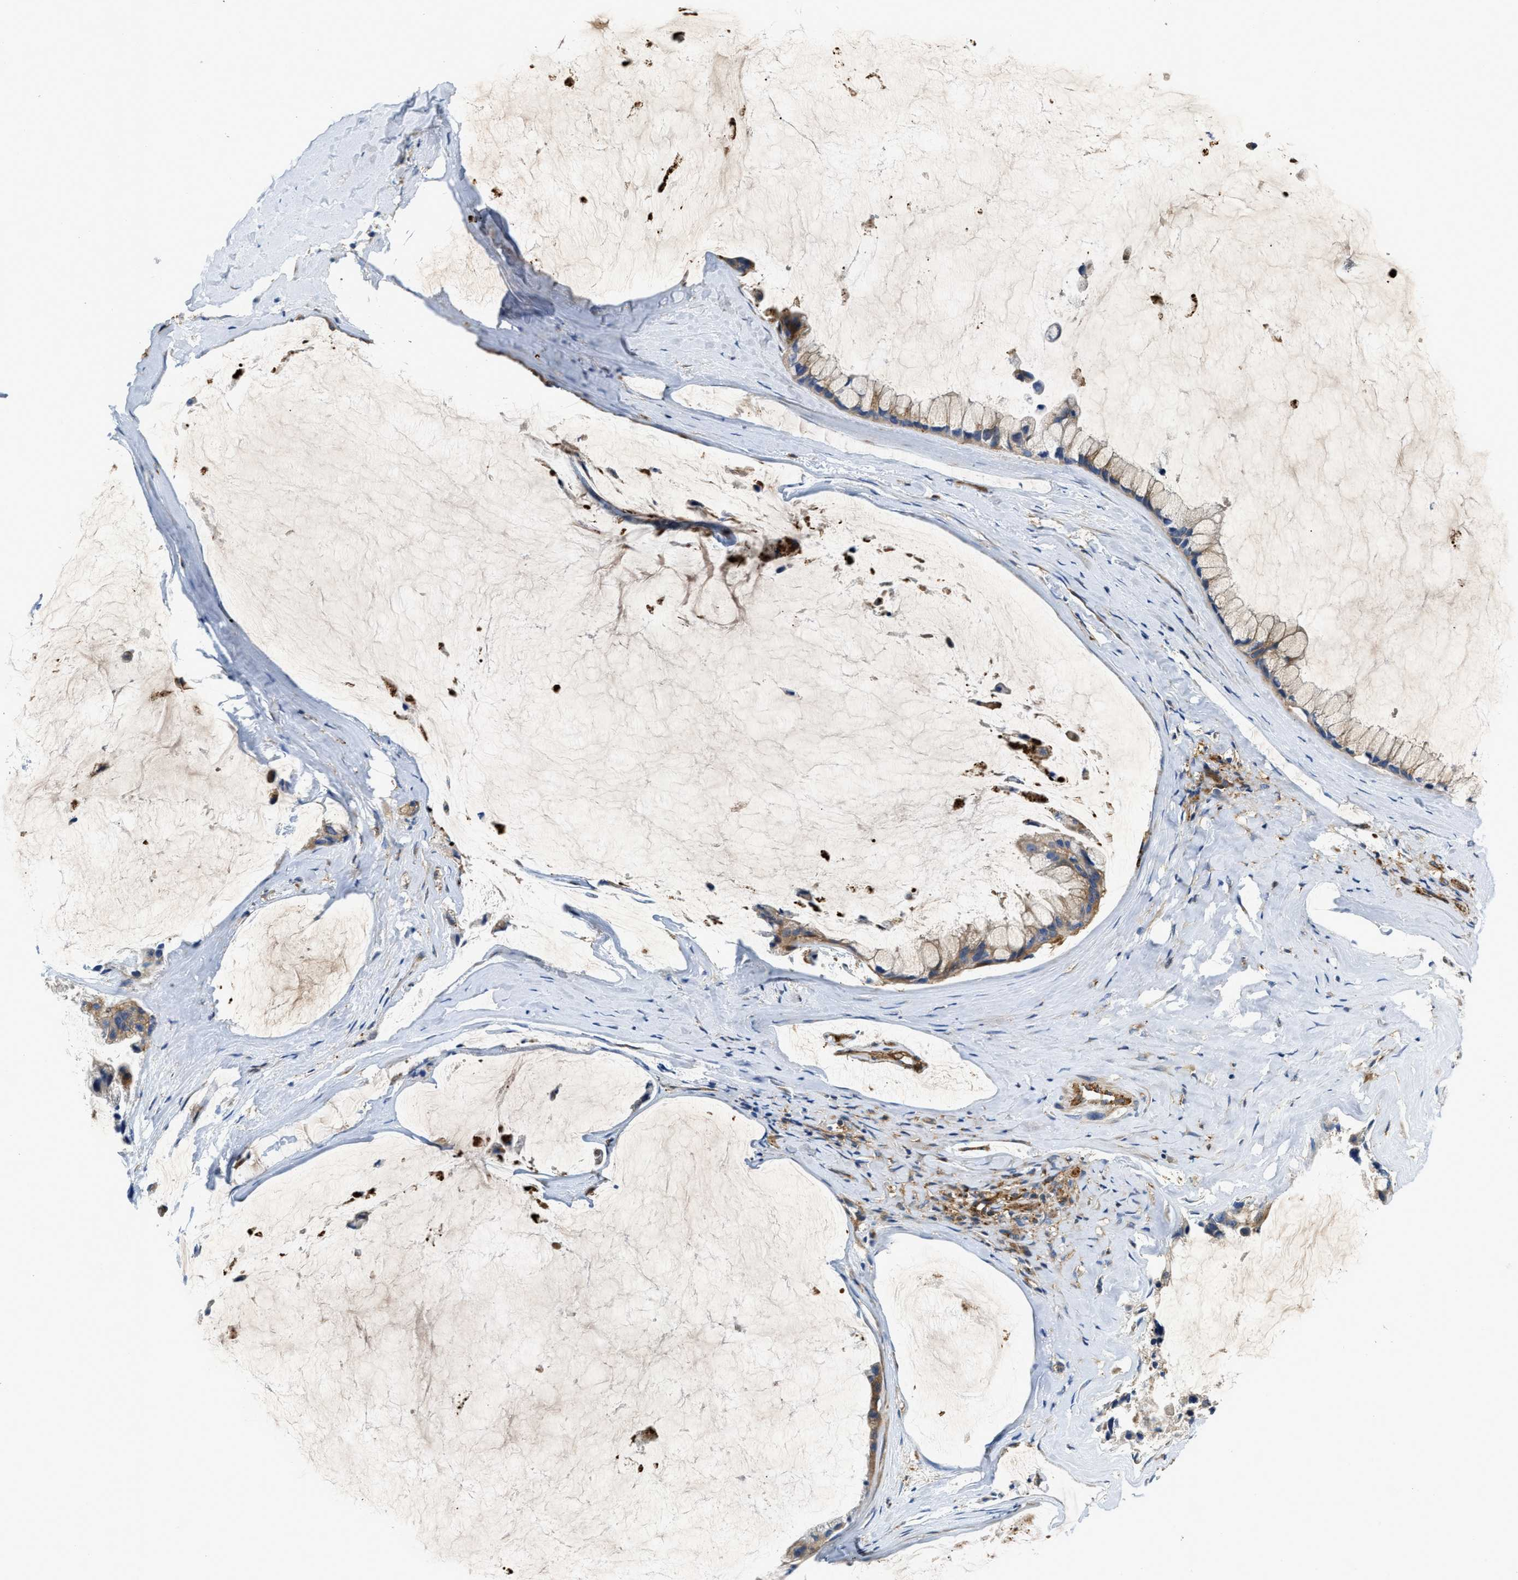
{"staining": {"intensity": "weak", "quantity": ">75%", "location": "cytoplasmic/membranous"}, "tissue": "ovarian cancer", "cell_type": "Tumor cells", "image_type": "cancer", "snomed": [{"axis": "morphology", "description": "Cystadenocarcinoma, mucinous, NOS"}, {"axis": "topography", "description": "Ovary"}], "caption": "This image reveals mucinous cystadenocarcinoma (ovarian) stained with immunohistochemistry (IHC) to label a protein in brown. The cytoplasmic/membranous of tumor cells show weak positivity for the protein. Nuclei are counter-stained blue.", "gene": "NSUN7", "patient": {"sex": "female", "age": 39}}